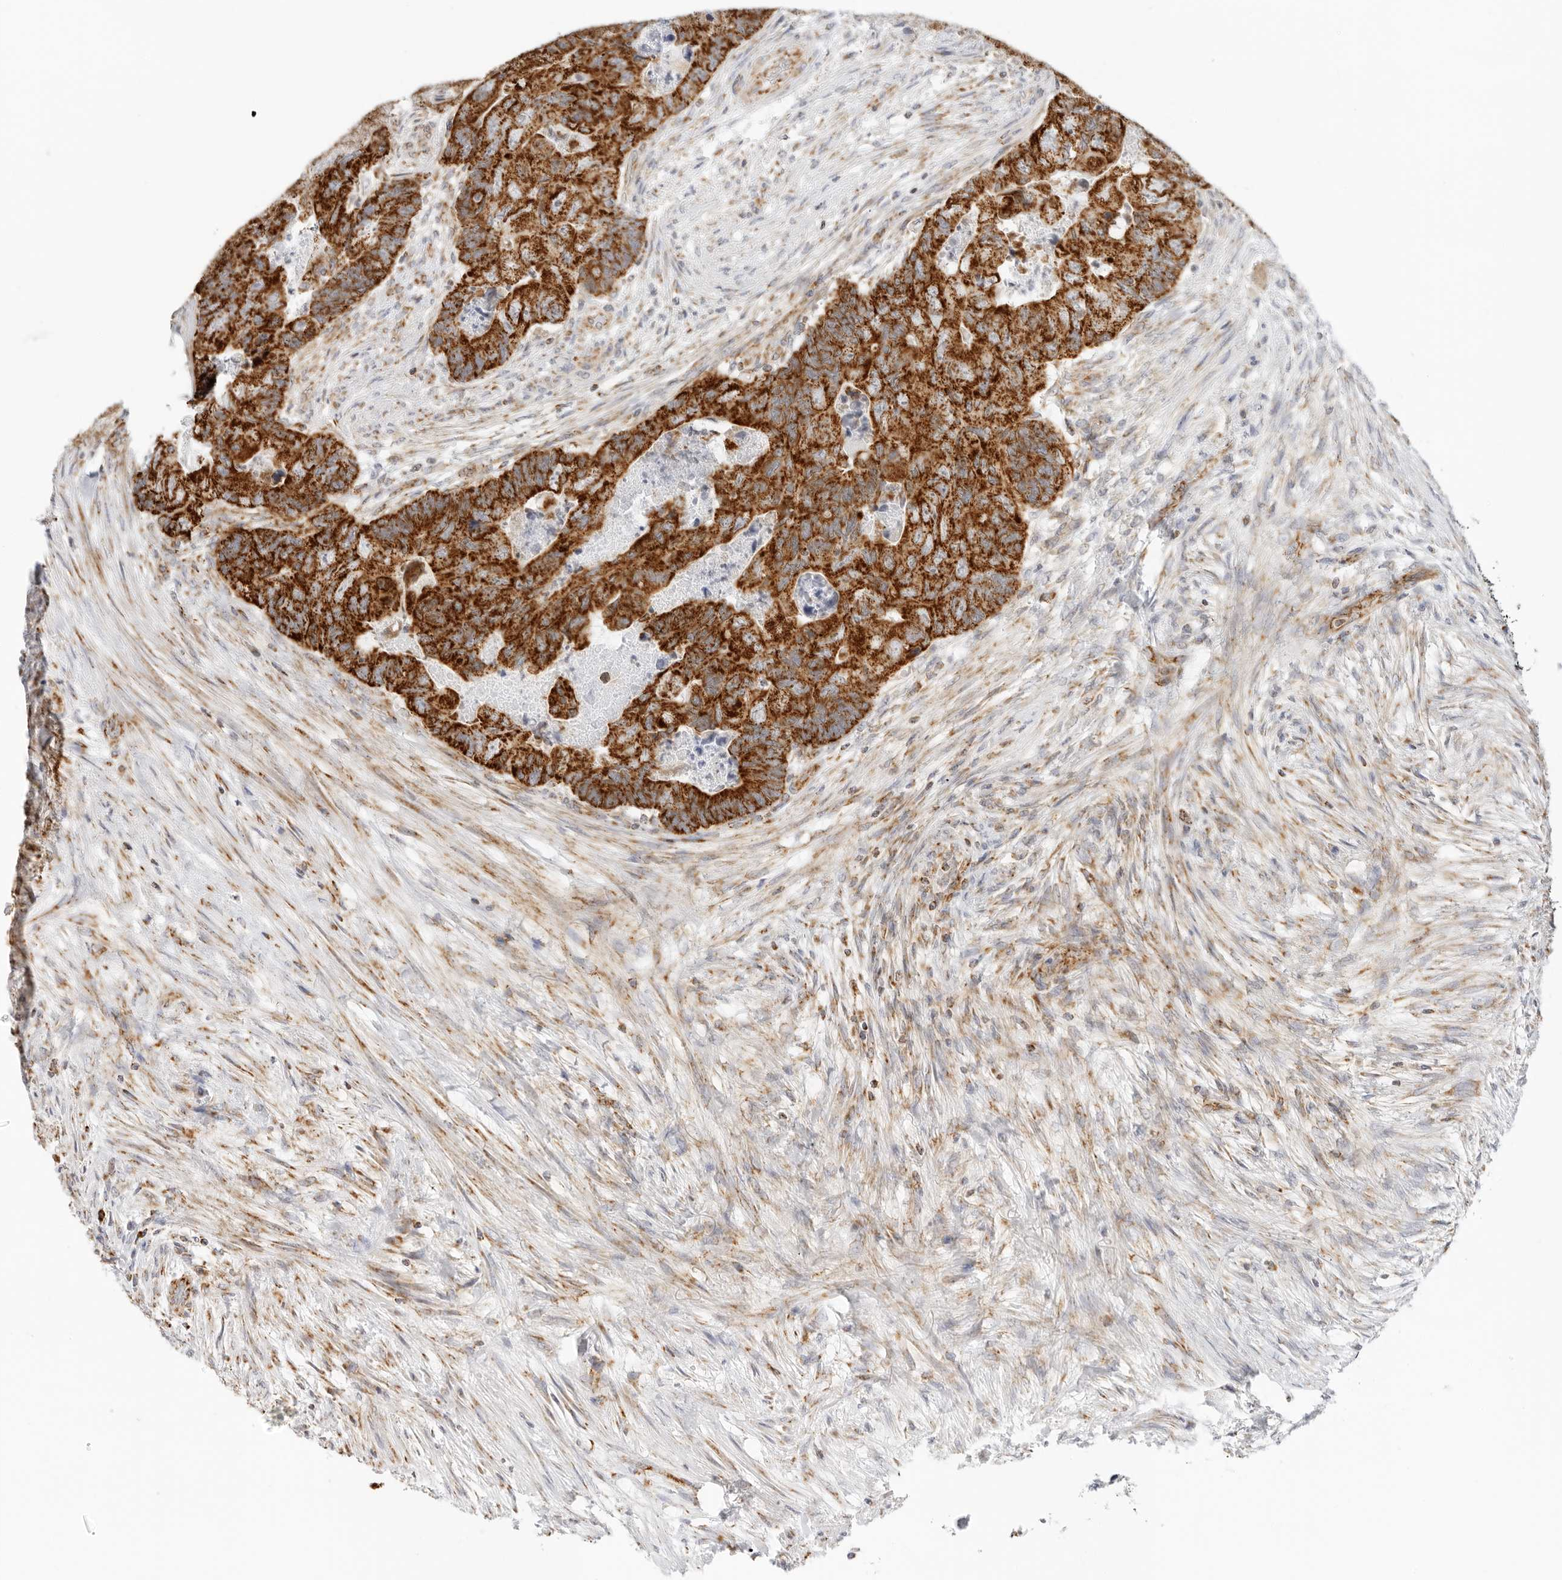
{"staining": {"intensity": "strong", "quantity": ">75%", "location": "cytoplasmic/membranous"}, "tissue": "colorectal cancer", "cell_type": "Tumor cells", "image_type": "cancer", "snomed": [{"axis": "morphology", "description": "Adenocarcinoma, NOS"}, {"axis": "topography", "description": "Rectum"}], "caption": "High-power microscopy captured an immunohistochemistry image of adenocarcinoma (colorectal), revealing strong cytoplasmic/membranous expression in about >75% of tumor cells.", "gene": "RC3H1", "patient": {"sex": "male", "age": 63}}